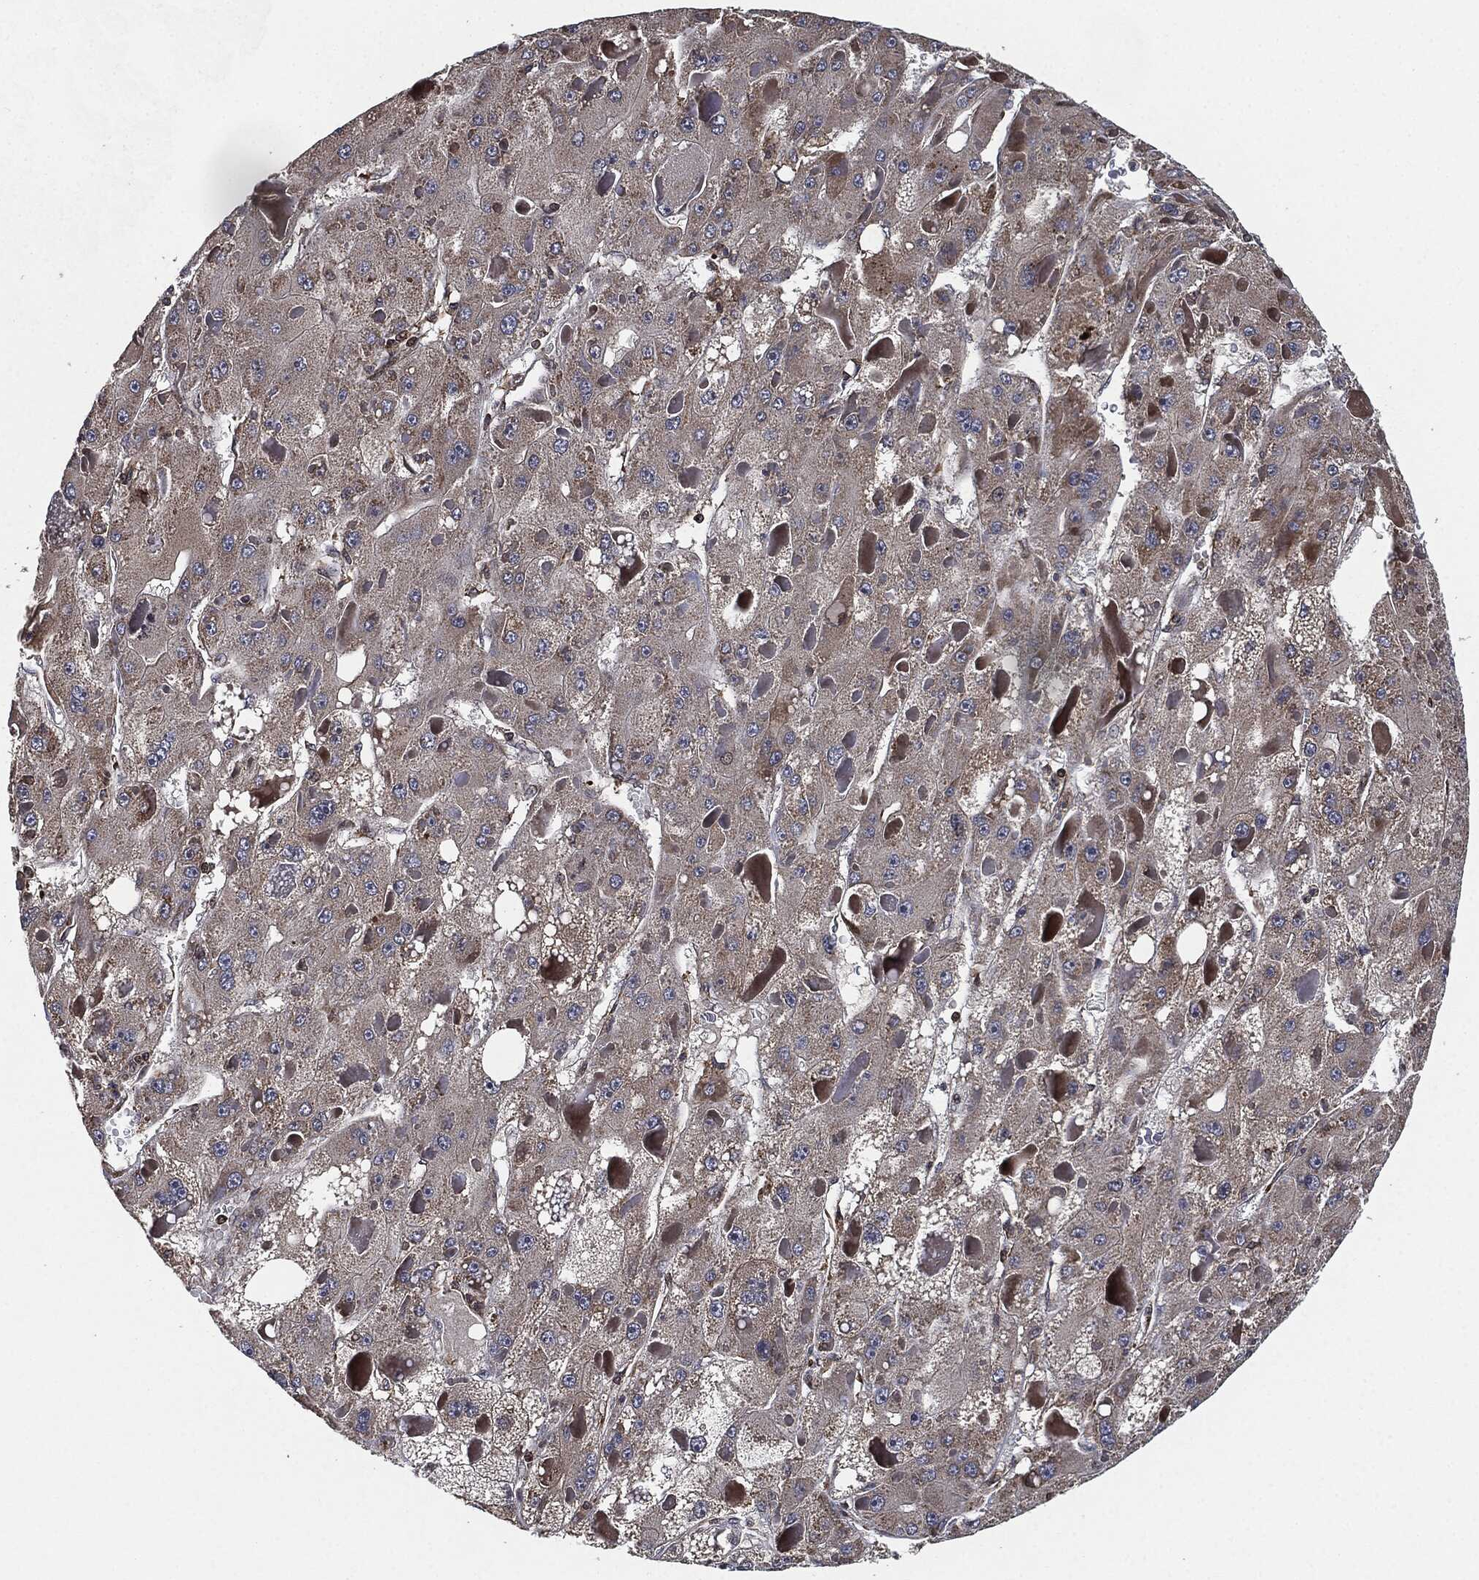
{"staining": {"intensity": "negative", "quantity": "none", "location": "none"}, "tissue": "liver cancer", "cell_type": "Tumor cells", "image_type": "cancer", "snomed": [{"axis": "morphology", "description": "Carcinoma, Hepatocellular, NOS"}, {"axis": "topography", "description": "Liver"}], "caption": "Immunohistochemistry image of human hepatocellular carcinoma (liver) stained for a protein (brown), which displays no positivity in tumor cells.", "gene": "UBR1", "patient": {"sex": "female", "age": 73}}